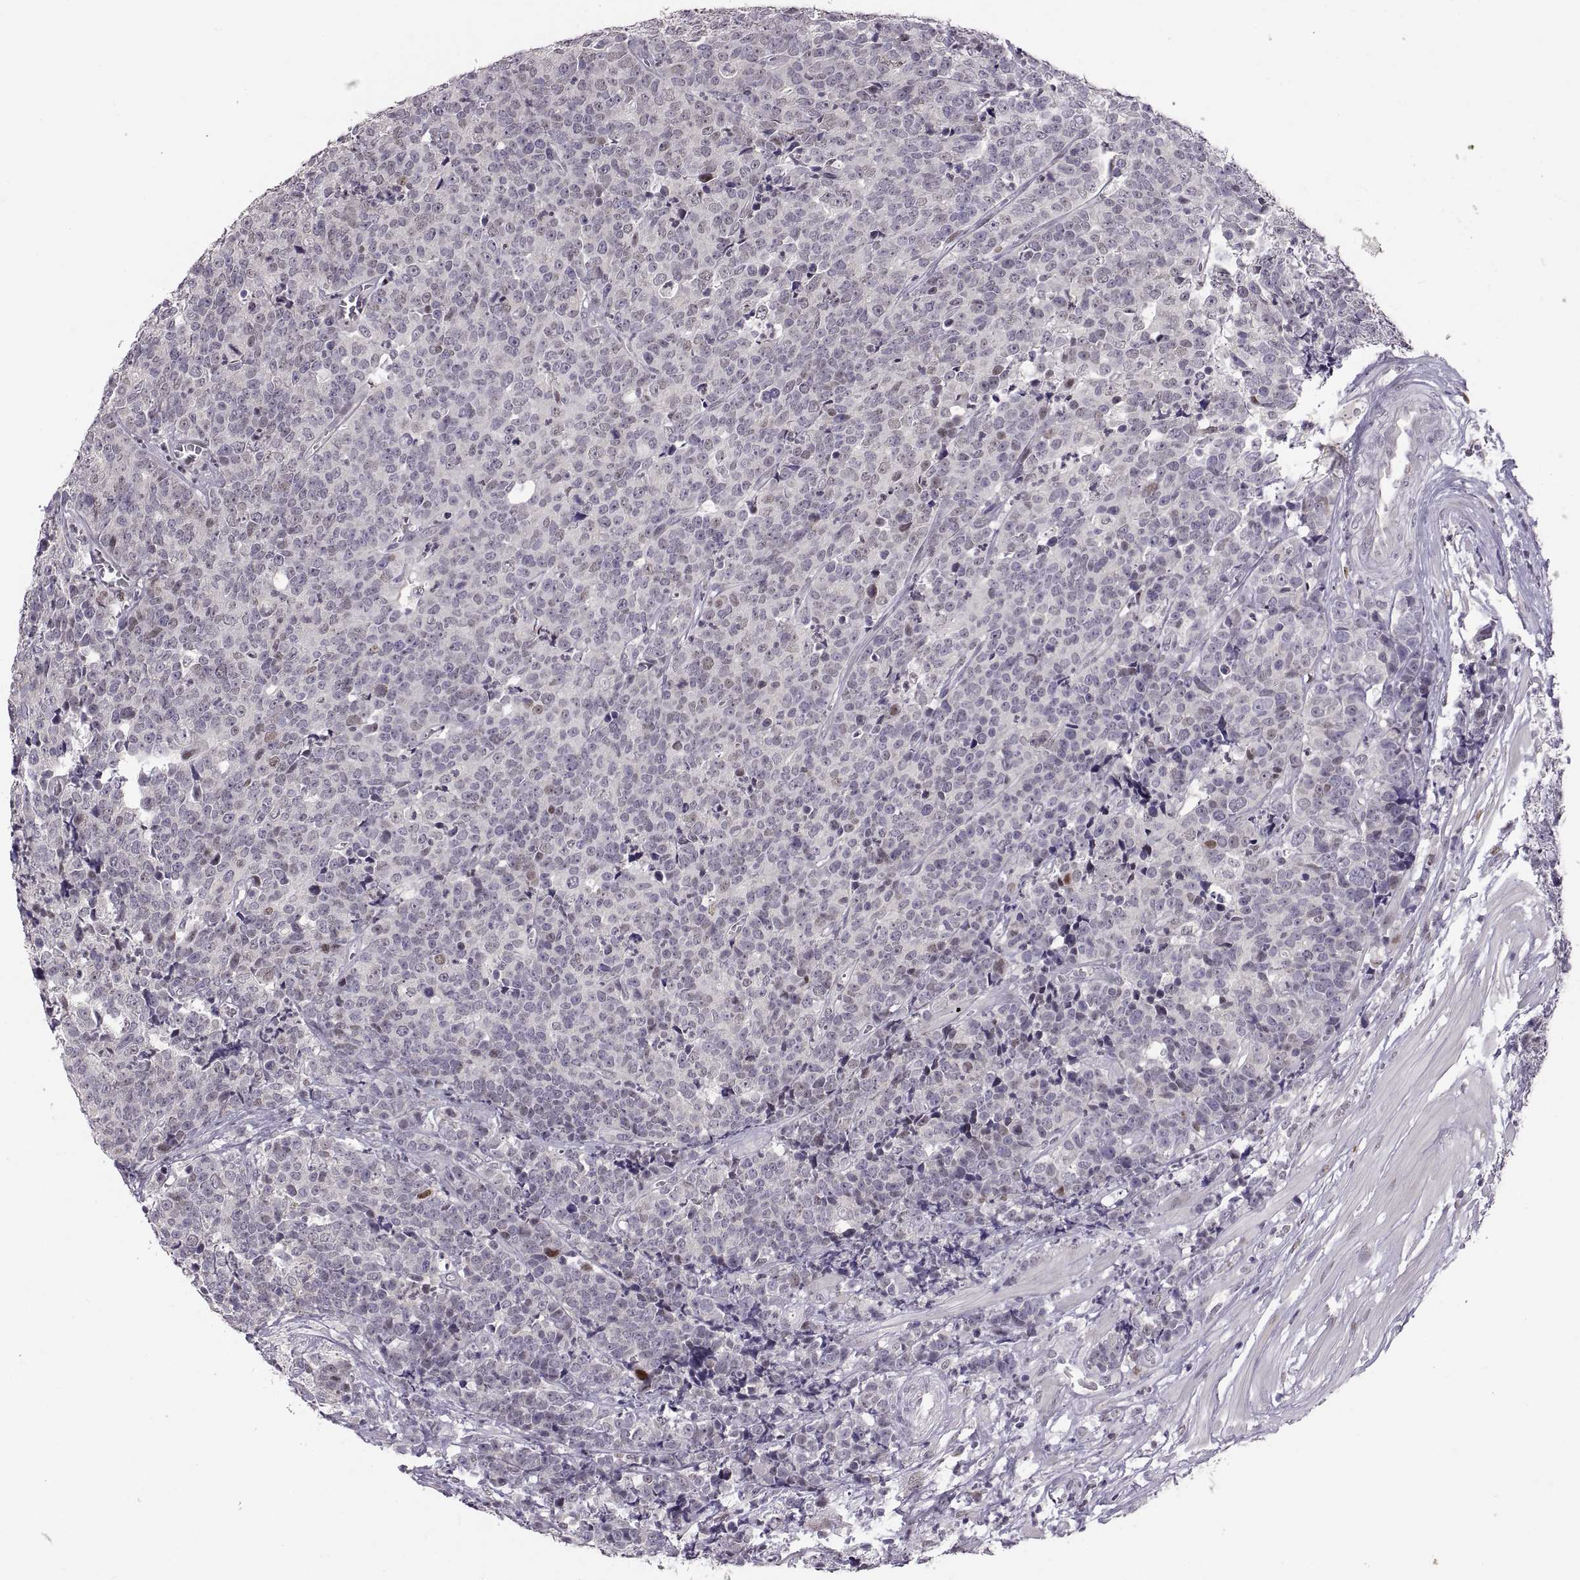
{"staining": {"intensity": "negative", "quantity": "none", "location": "none"}, "tissue": "prostate cancer", "cell_type": "Tumor cells", "image_type": "cancer", "snomed": [{"axis": "morphology", "description": "Adenocarcinoma, NOS"}, {"axis": "topography", "description": "Prostate"}], "caption": "This is a micrograph of IHC staining of prostate cancer (adenocarcinoma), which shows no staining in tumor cells. (Stains: DAB immunohistochemistry (IHC) with hematoxylin counter stain, Microscopy: brightfield microscopy at high magnification).", "gene": "SNAI1", "patient": {"sex": "male", "age": 67}}